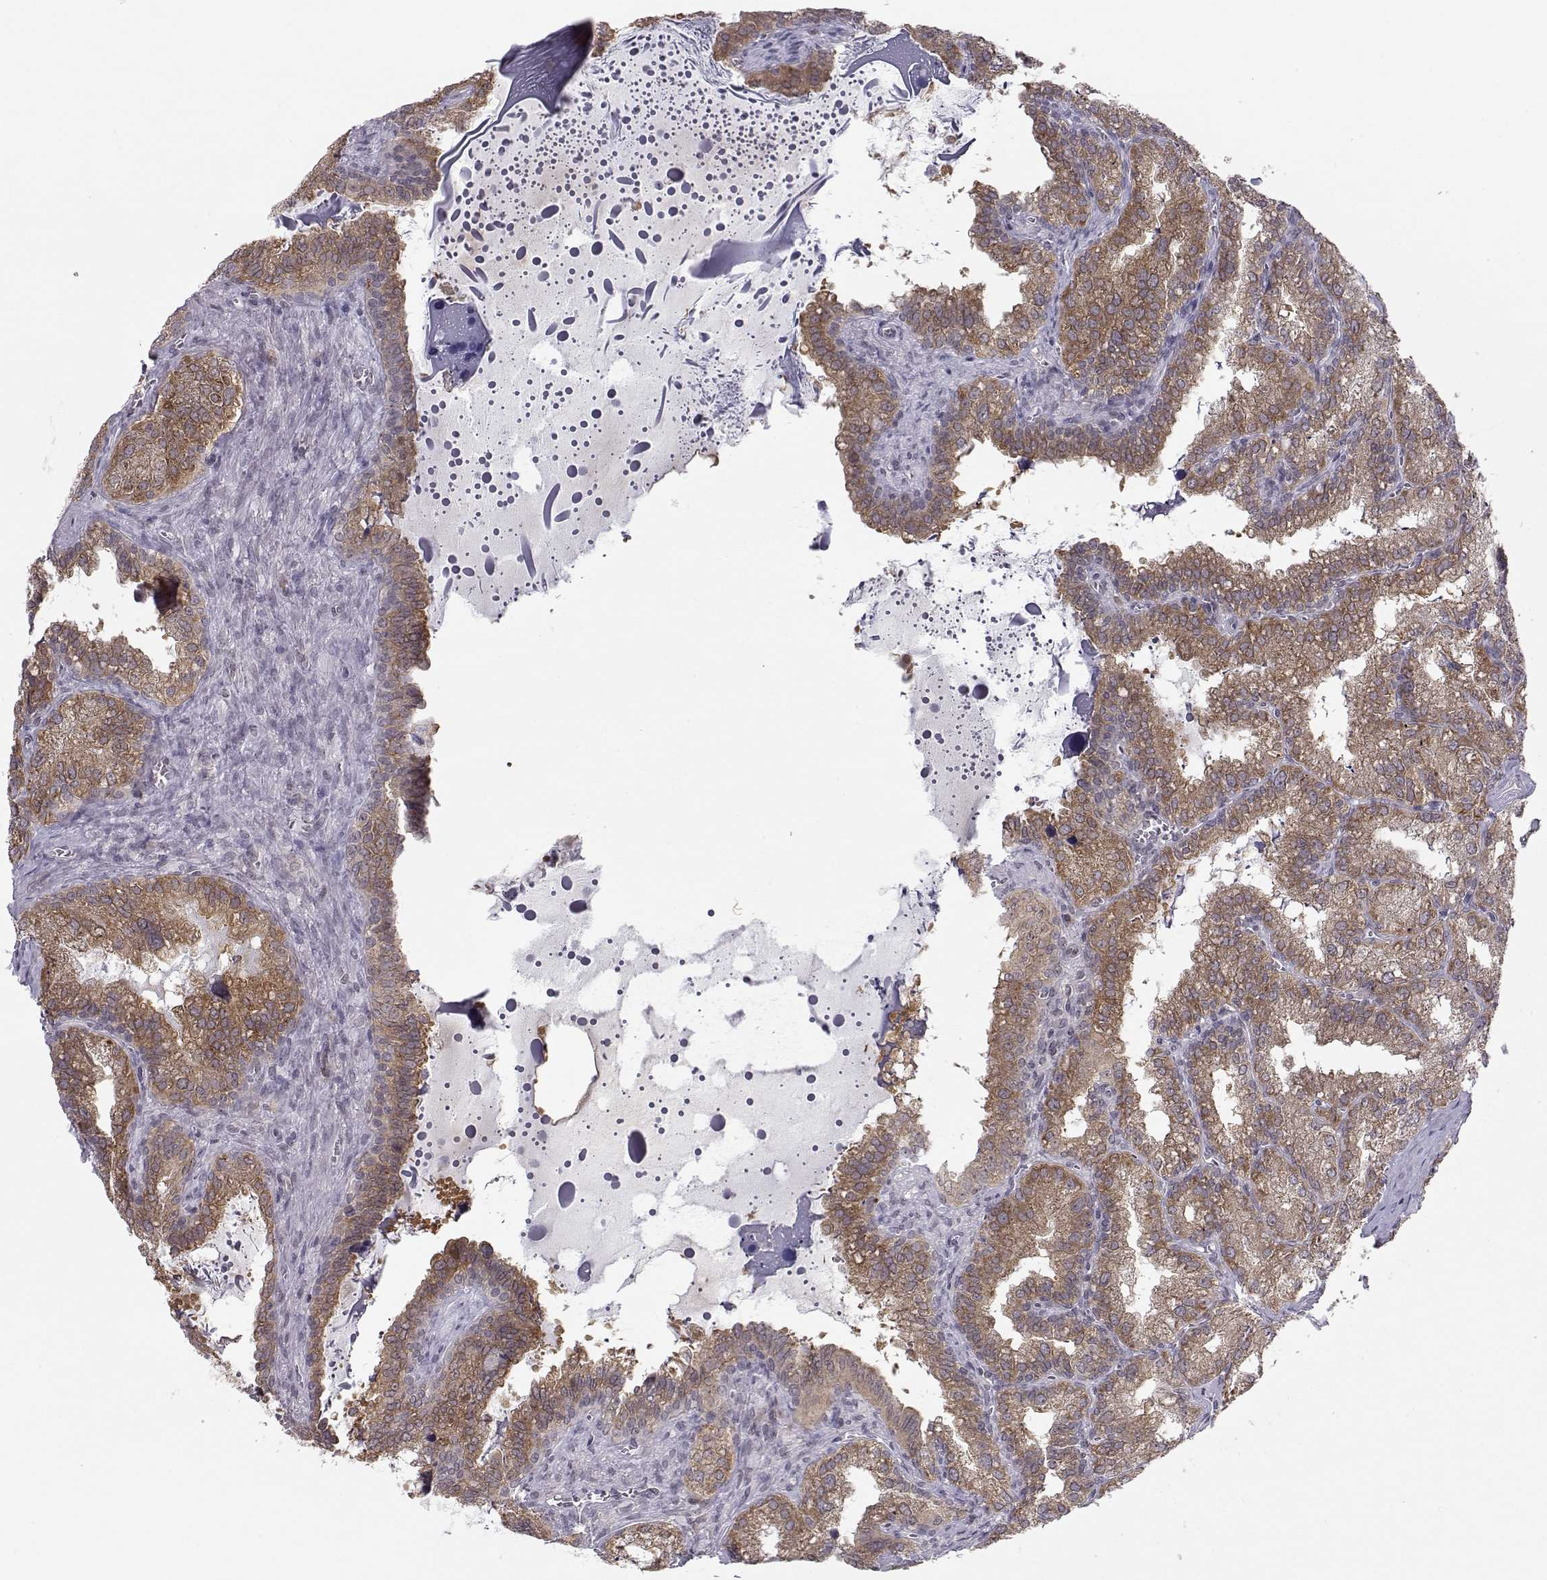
{"staining": {"intensity": "moderate", "quantity": ">75%", "location": "cytoplasmic/membranous"}, "tissue": "seminal vesicle", "cell_type": "Glandular cells", "image_type": "normal", "snomed": [{"axis": "morphology", "description": "Normal tissue, NOS"}, {"axis": "topography", "description": "Seminal veicle"}], "caption": "An immunohistochemistry histopathology image of normal tissue is shown. Protein staining in brown highlights moderate cytoplasmic/membranous positivity in seminal vesicle within glandular cells. Immunohistochemistry (ihc) stains the protein in brown and the nuclei are stained blue.", "gene": "KIF13B", "patient": {"sex": "male", "age": 57}}